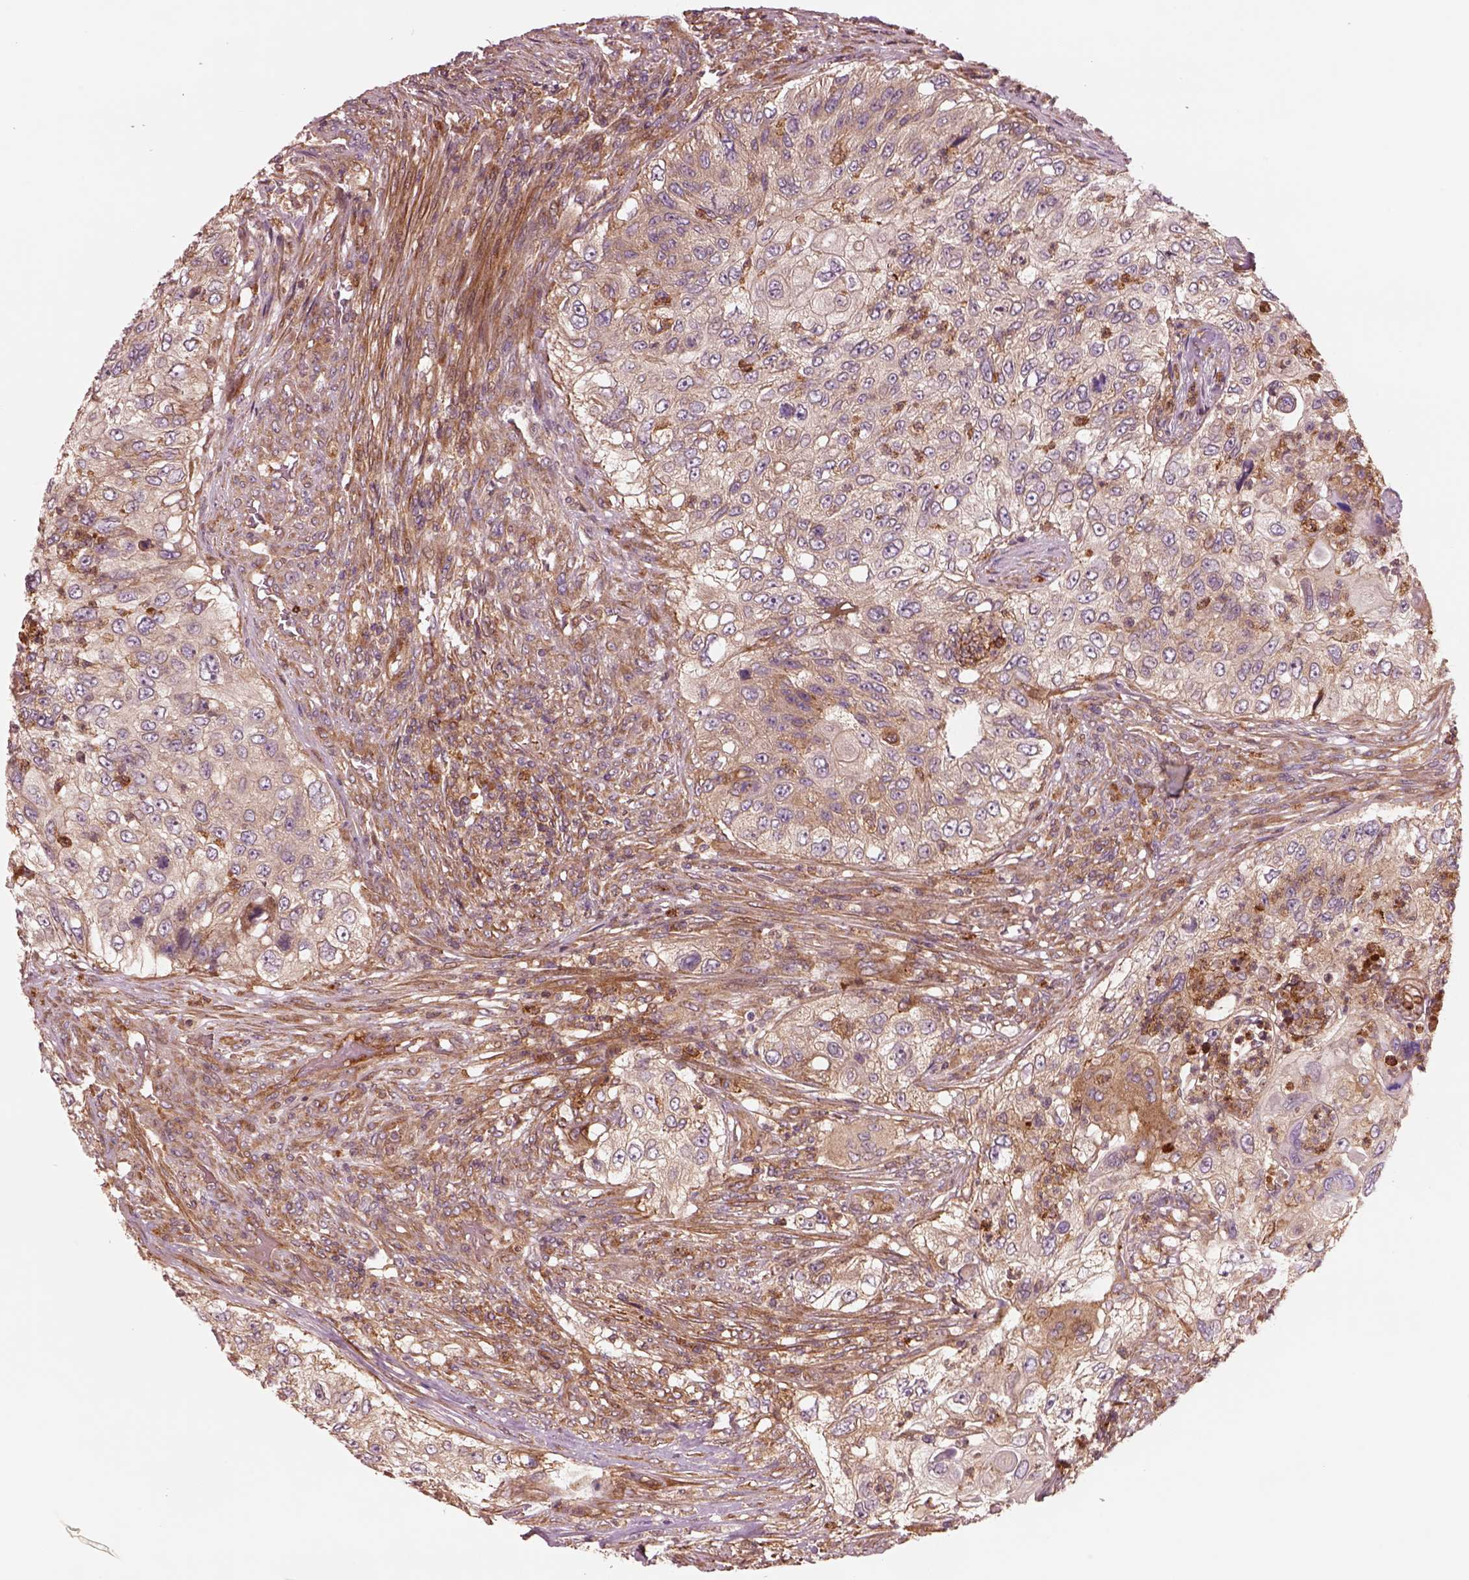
{"staining": {"intensity": "moderate", "quantity": "<25%", "location": "cytoplasmic/membranous"}, "tissue": "urothelial cancer", "cell_type": "Tumor cells", "image_type": "cancer", "snomed": [{"axis": "morphology", "description": "Urothelial carcinoma, High grade"}, {"axis": "topography", "description": "Urinary bladder"}], "caption": "Protein staining of urothelial cancer tissue shows moderate cytoplasmic/membranous staining in approximately <25% of tumor cells.", "gene": "ASCC2", "patient": {"sex": "female", "age": 60}}